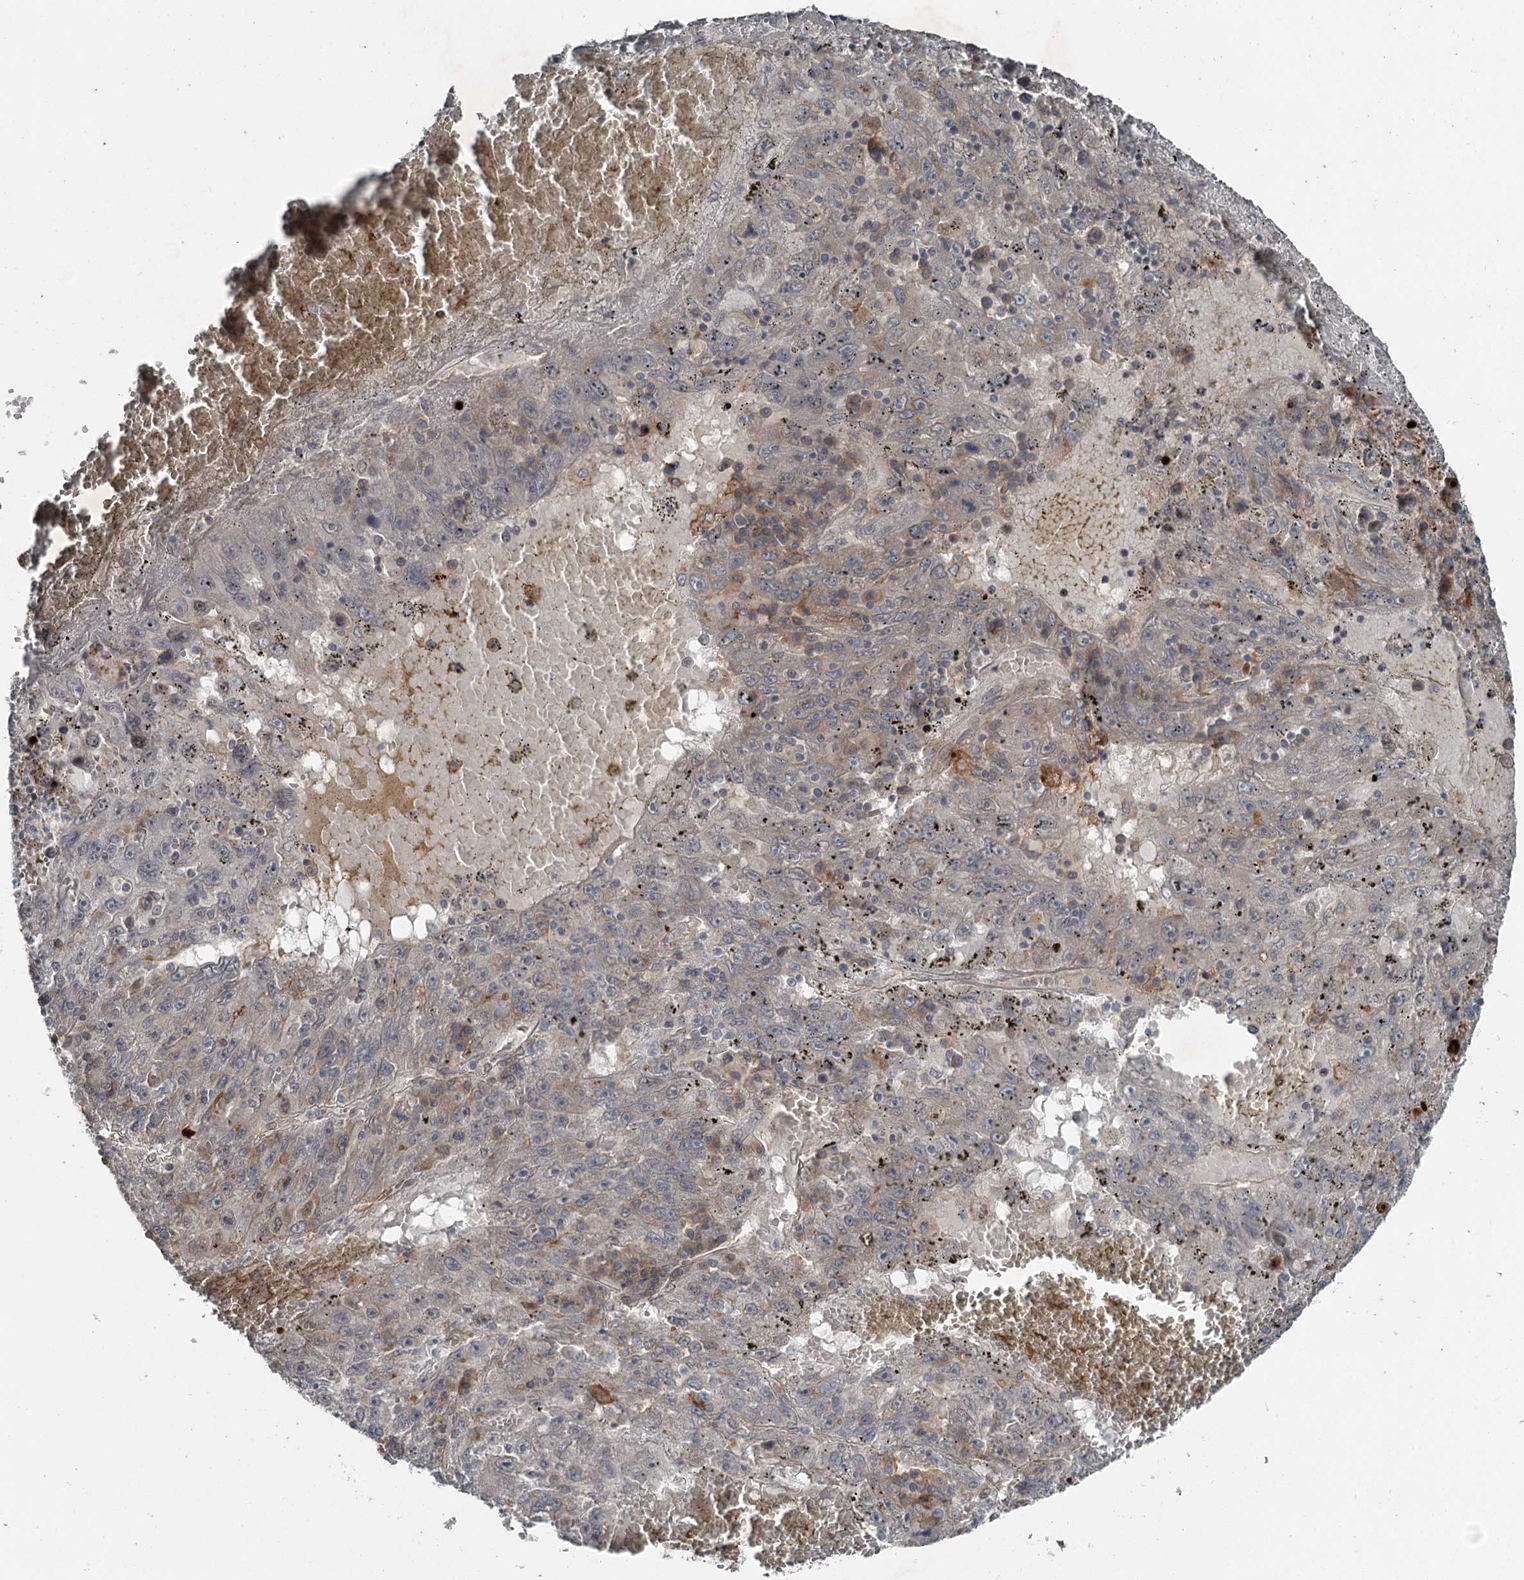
{"staining": {"intensity": "negative", "quantity": "none", "location": "none"}, "tissue": "liver cancer", "cell_type": "Tumor cells", "image_type": "cancer", "snomed": [{"axis": "morphology", "description": "Carcinoma, Hepatocellular, NOS"}, {"axis": "topography", "description": "Liver"}], "caption": "Immunohistochemistry (IHC) photomicrograph of liver hepatocellular carcinoma stained for a protein (brown), which demonstrates no staining in tumor cells.", "gene": "SLC39A8", "patient": {"sex": "male", "age": 49}}